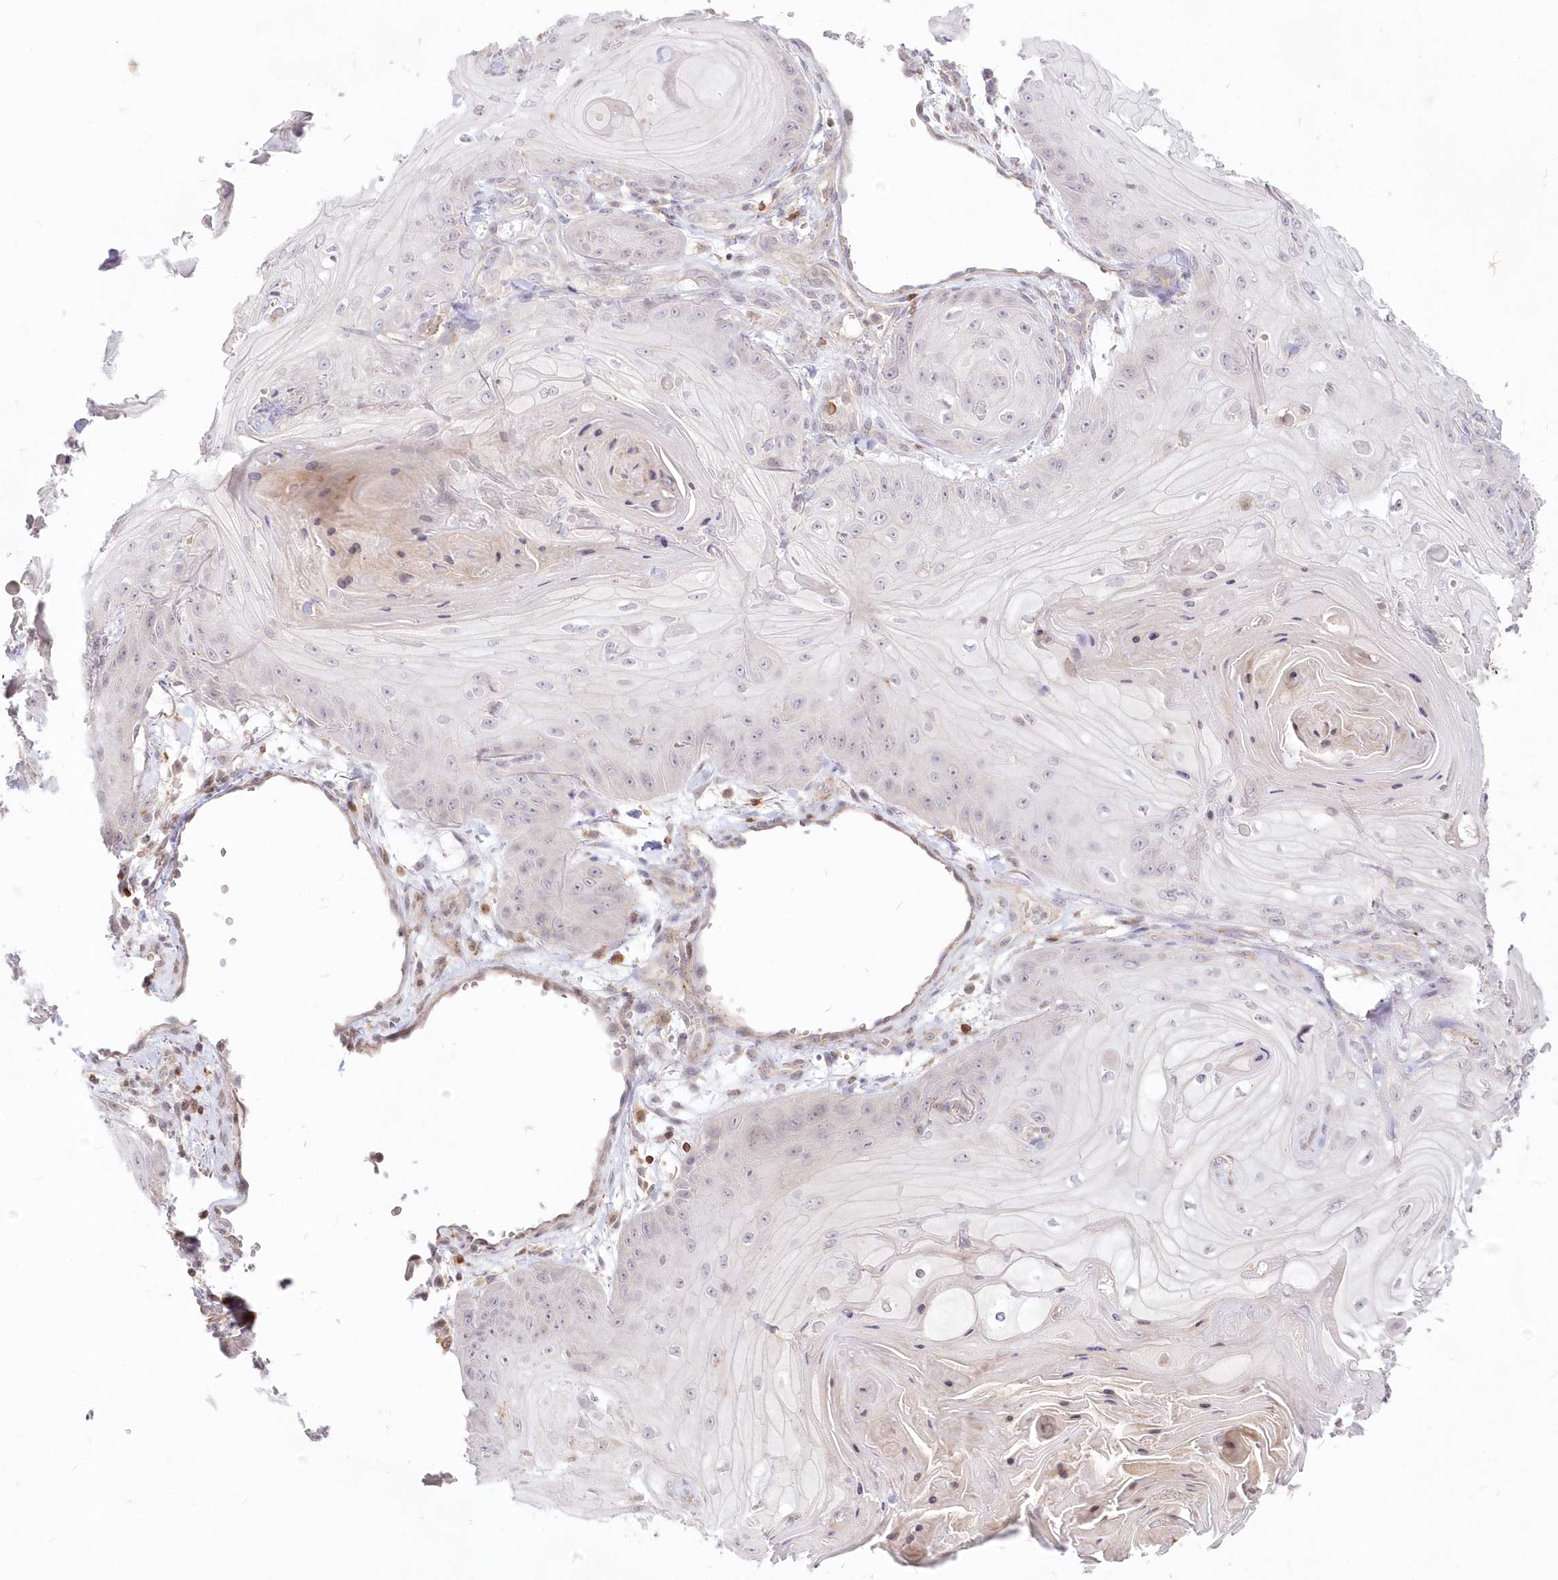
{"staining": {"intensity": "negative", "quantity": "none", "location": "none"}, "tissue": "skin cancer", "cell_type": "Tumor cells", "image_type": "cancer", "snomed": [{"axis": "morphology", "description": "Squamous cell carcinoma, NOS"}, {"axis": "topography", "description": "Skin"}], "caption": "This is a image of immunohistochemistry (IHC) staining of skin squamous cell carcinoma, which shows no expression in tumor cells.", "gene": "MTMR3", "patient": {"sex": "male", "age": 74}}